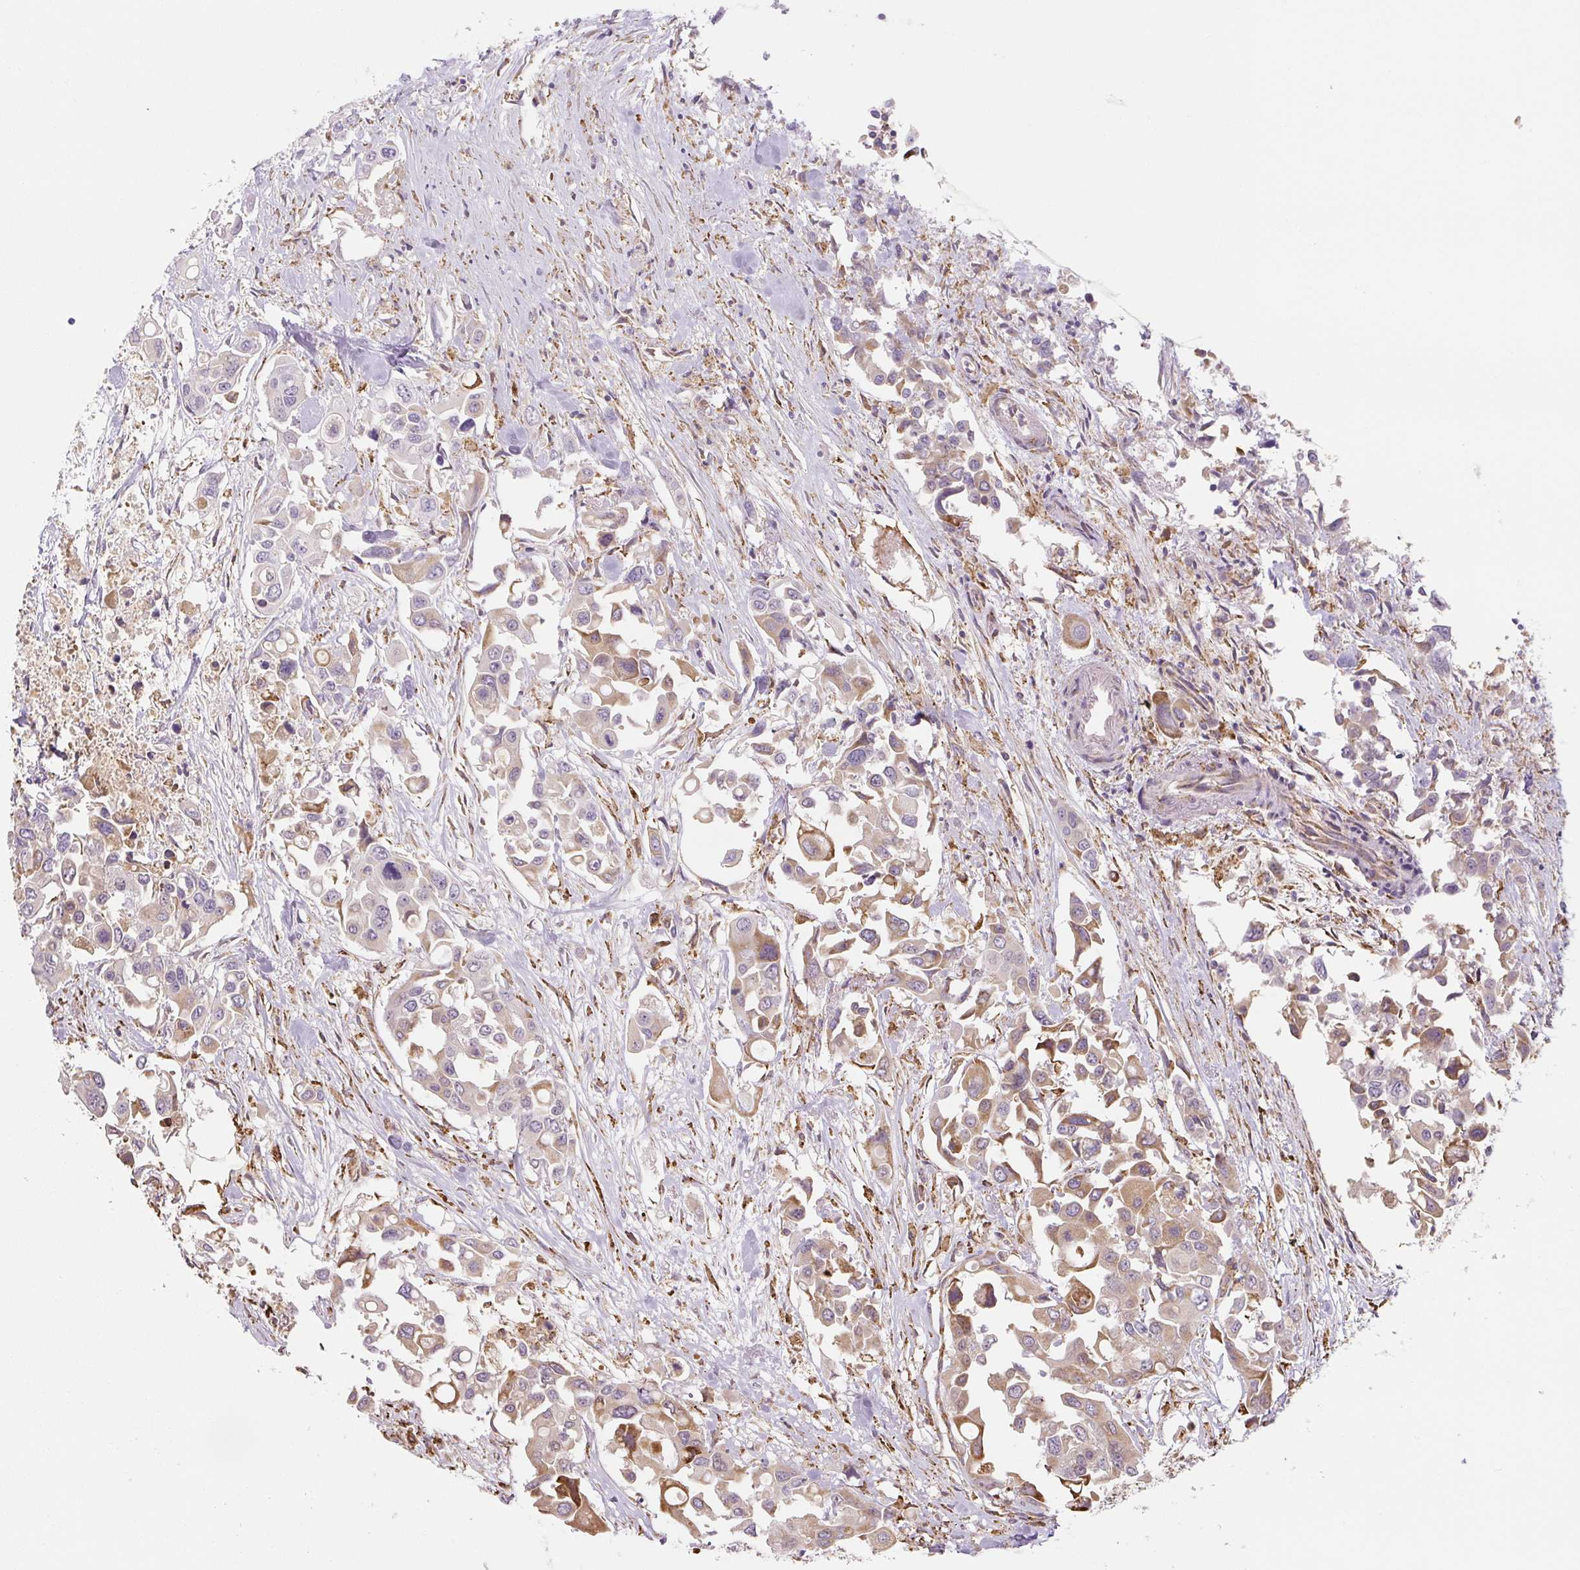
{"staining": {"intensity": "moderate", "quantity": "25%-75%", "location": "cytoplasmic/membranous"}, "tissue": "colorectal cancer", "cell_type": "Tumor cells", "image_type": "cancer", "snomed": [{"axis": "morphology", "description": "Adenocarcinoma, NOS"}, {"axis": "topography", "description": "Colon"}], "caption": "This micrograph shows IHC staining of adenocarcinoma (colorectal), with medium moderate cytoplasmic/membranous staining in approximately 25%-75% of tumor cells.", "gene": "RASA1", "patient": {"sex": "male", "age": 77}}